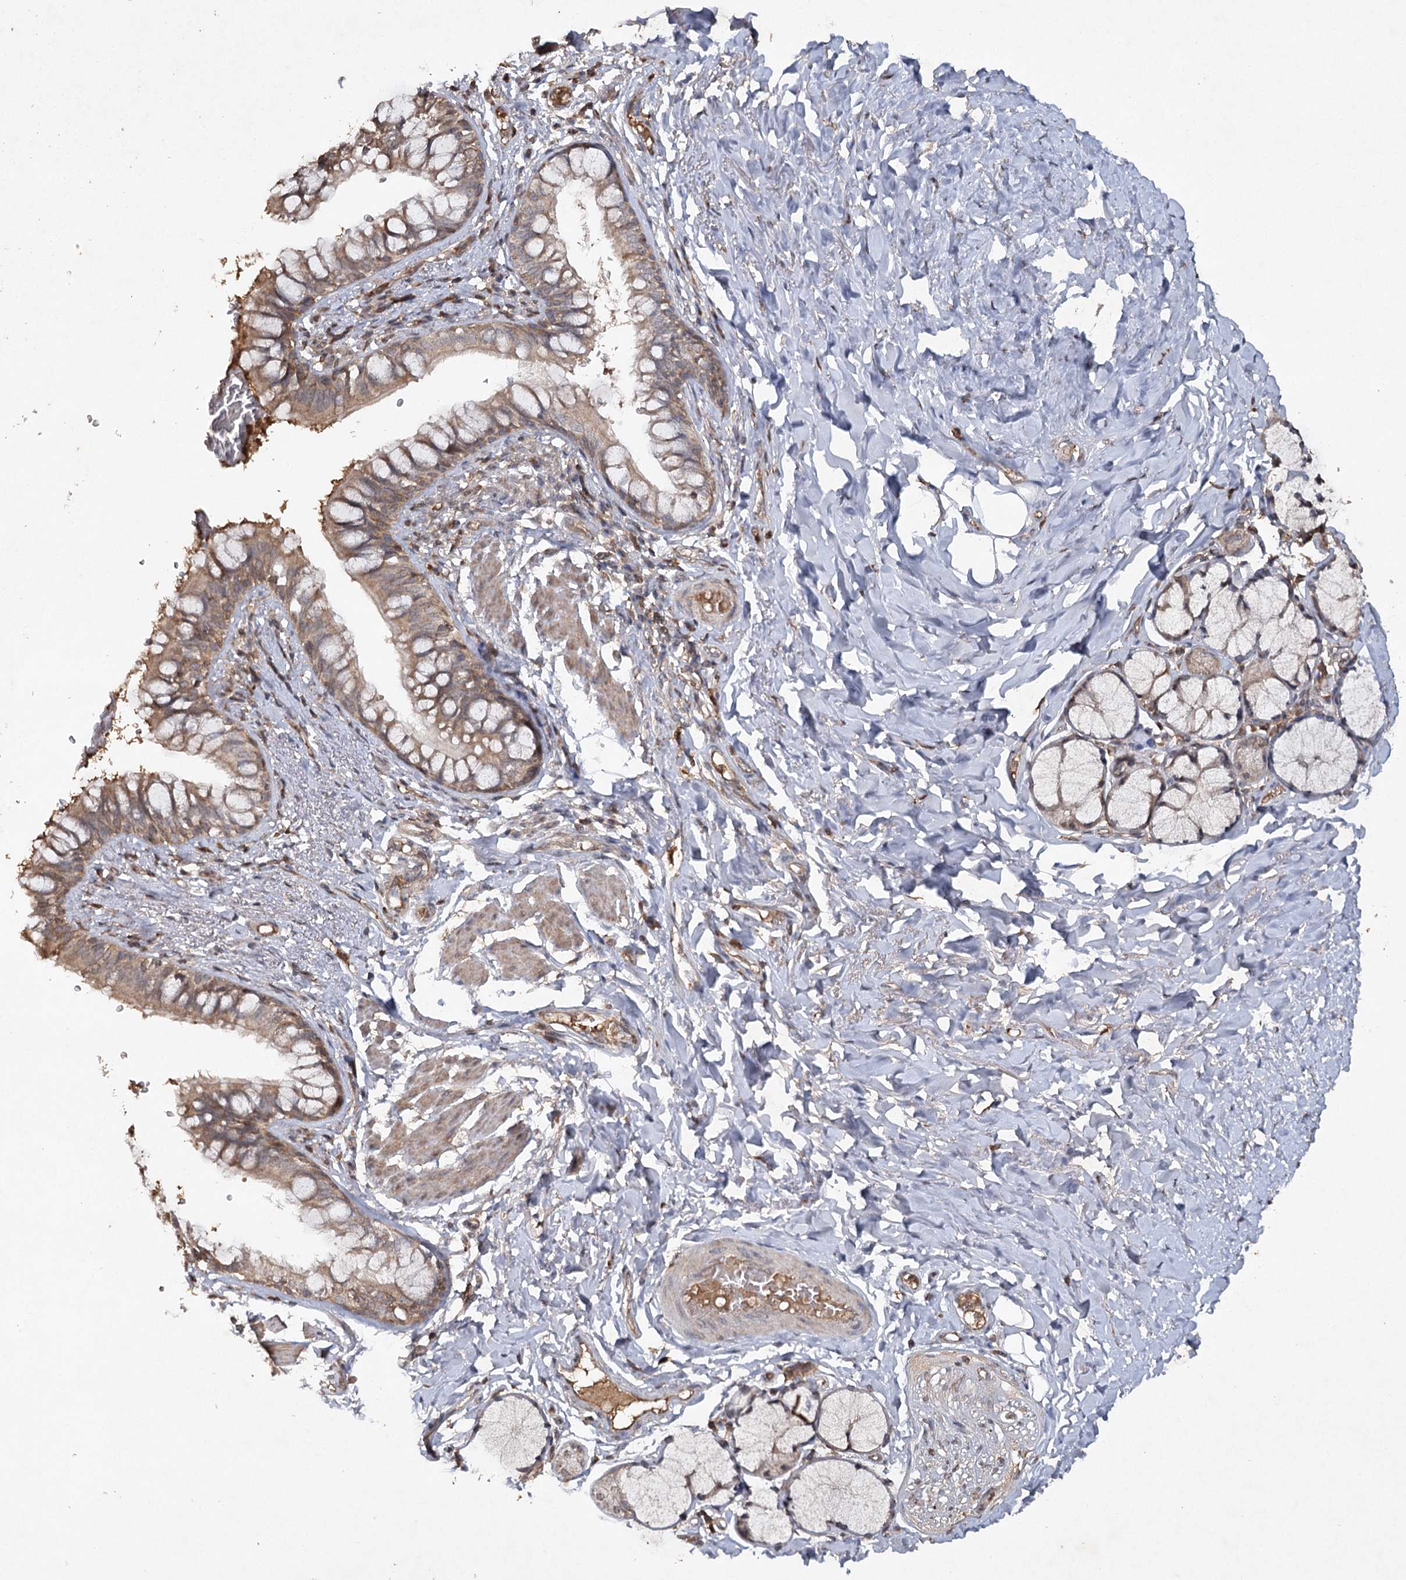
{"staining": {"intensity": "moderate", "quantity": ">75%", "location": "cytoplasmic/membranous"}, "tissue": "bronchus", "cell_type": "Respiratory epithelial cells", "image_type": "normal", "snomed": [{"axis": "morphology", "description": "Normal tissue, NOS"}, {"axis": "topography", "description": "Cartilage tissue"}, {"axis": "topography", "description": "Bronchus"}], "caption": "This photomicrograph reveals immunohistochemistry (IHC) staining of benign bronchus, with medium moderate cytoplasmic/membranous staining in approximately >75% of respiratory epithelial cells.", "gene": "CYP2B6", "patient": {"sex": "female", "age": 36}}